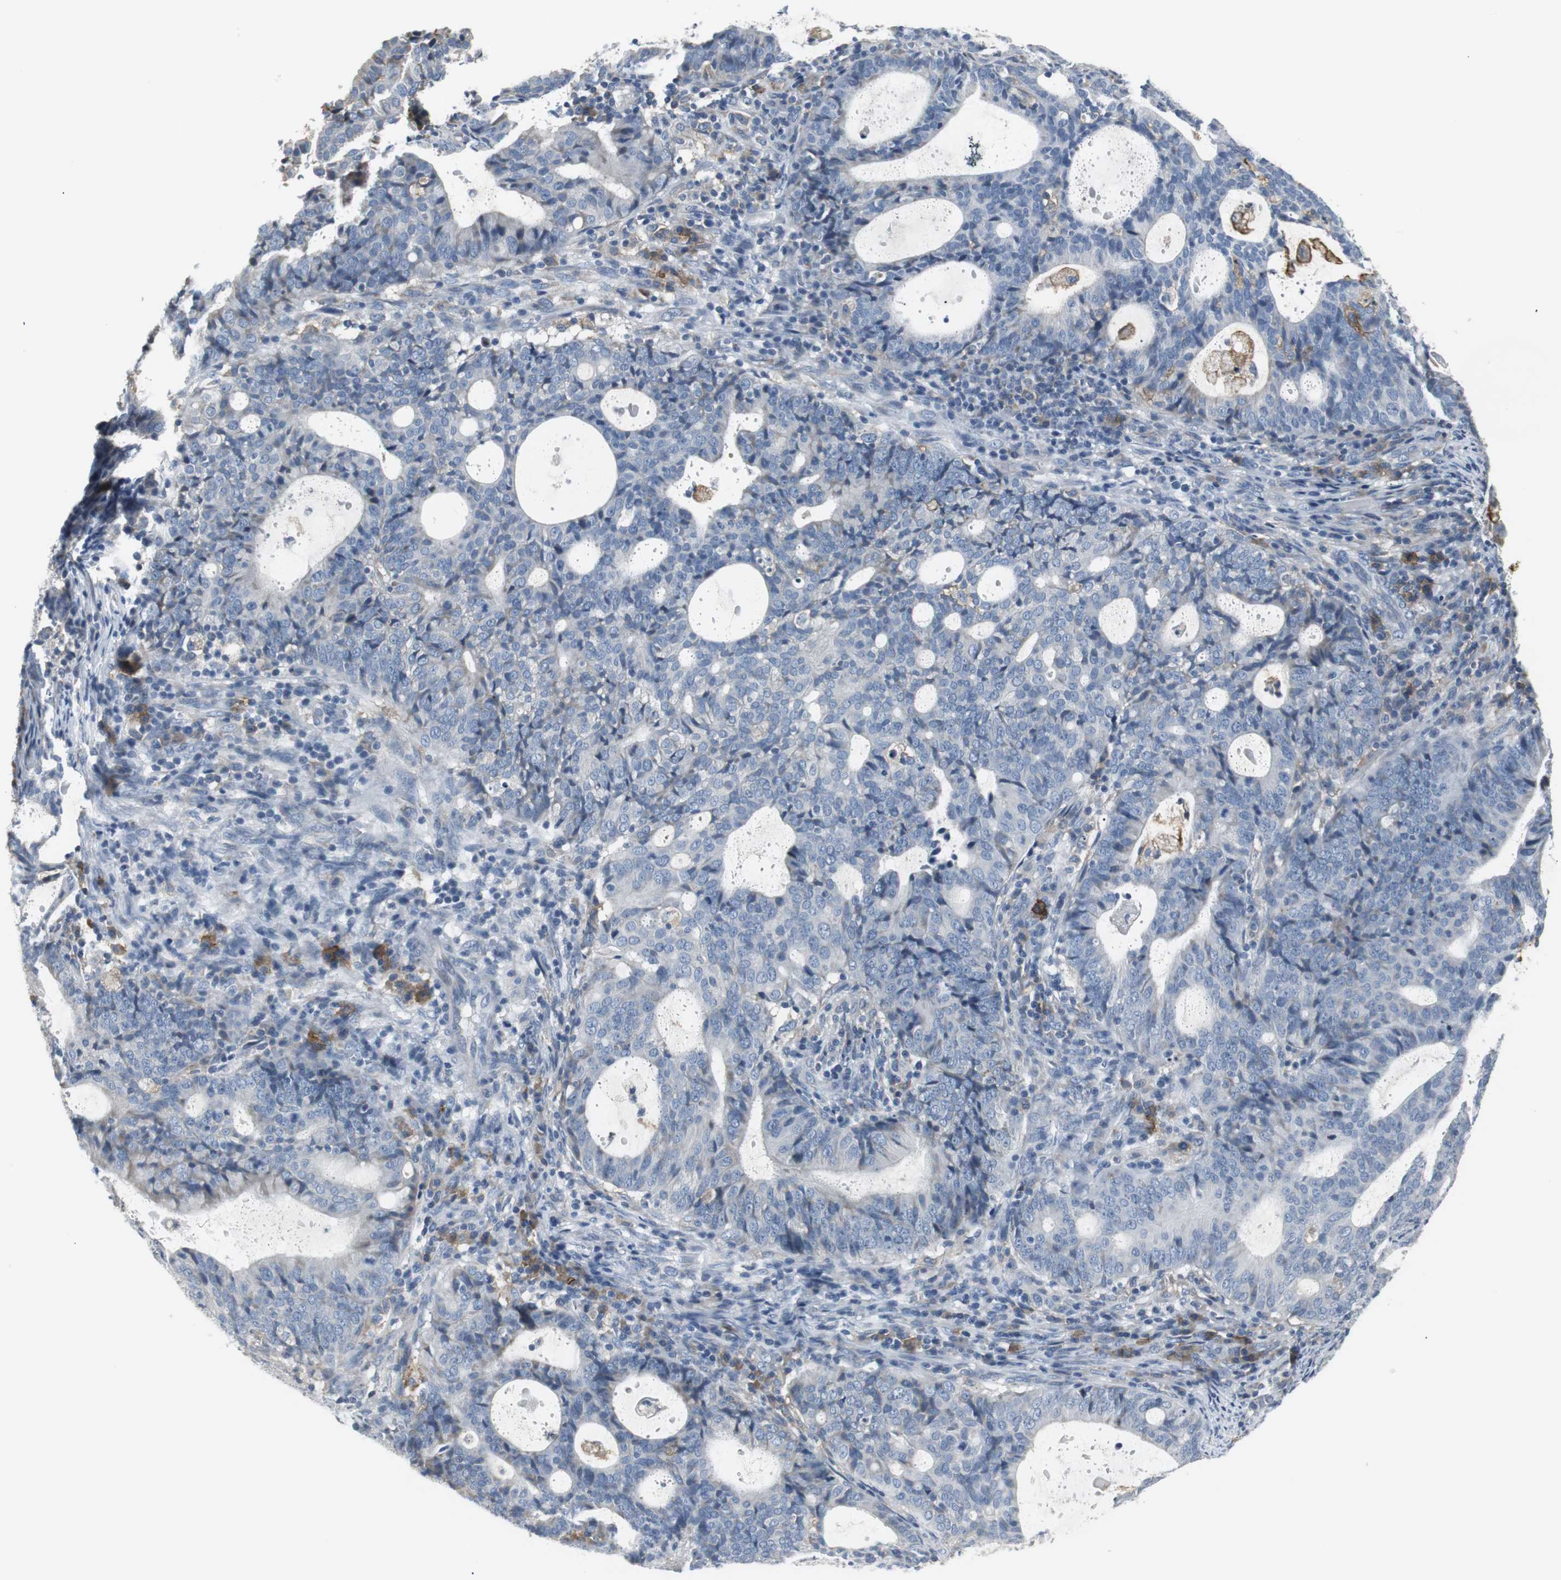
{"staining": {"intensity": "negative", "quantity": "none", "location": "none"}, "tissue": "endometrial cancer", "cell_type": "Tumor cells", "image_type": "cancer", "snomed": [{"axis": "morphology", "description": "Adenocarcinoma, NOS"}, {"axis": "topography", "description": "Uterus"}], "caption": "A histopathology image of adenocarcinoma (endometrial) stained for a protein reveals no brown staining in tumor cells.", "gene": "SLC2A5", "patient": {"sex": "female", "age": 83}}